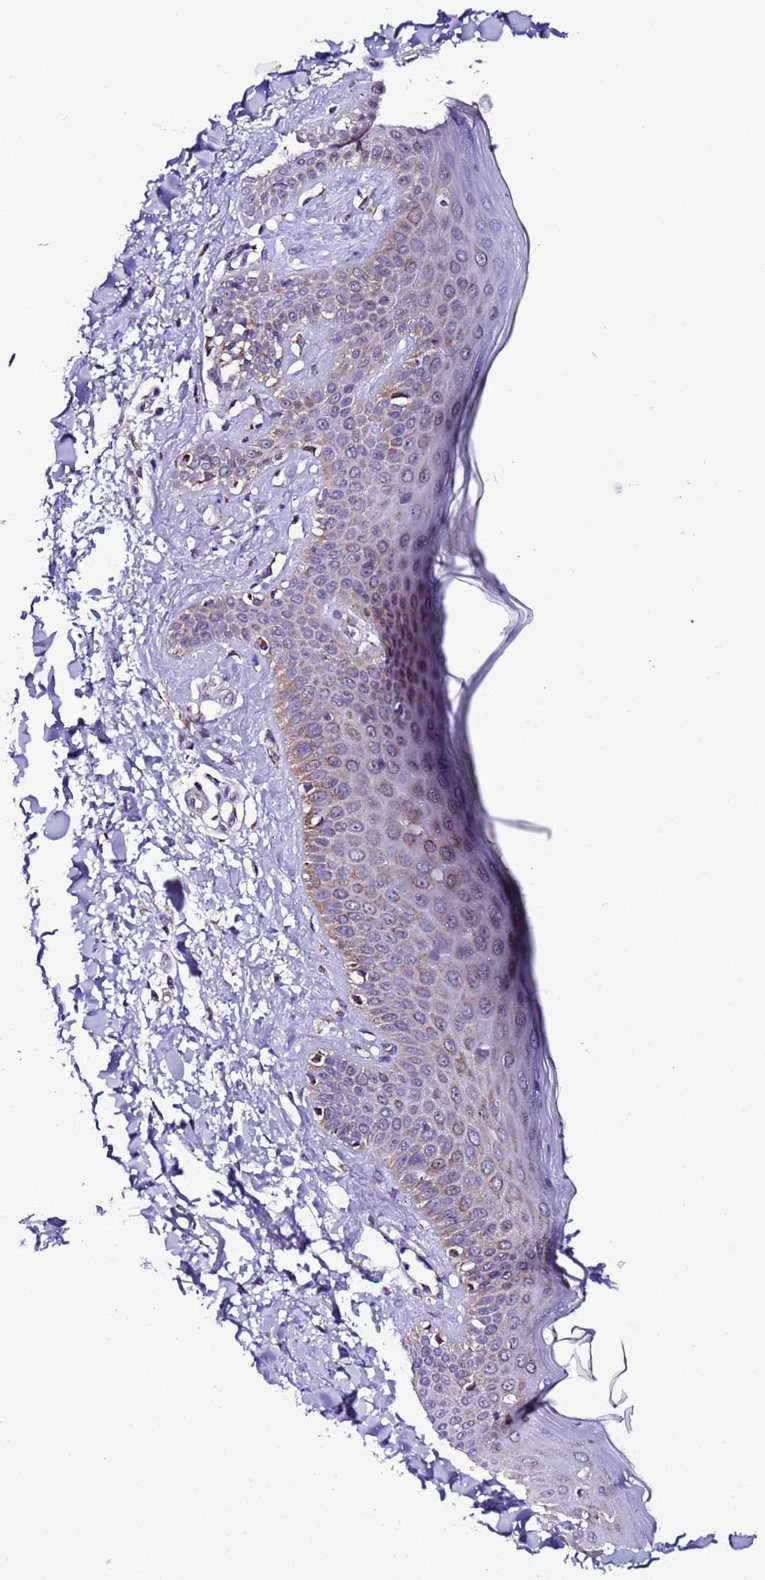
{"staining": {"intensity": "weak", "quantity": ">75%", "location": "cytoplasmic/membranous"}, "tissue": "skin", "cell_type": "Fibroblasts", "image_type": "normal", "snomed": [{"axis": "morphology", "description": "Normal tissue, NOS"}, {"axis": "topography", "description": "Skin"}], "caption": "Human skin stained with a brown dye displays weak cytoplasmic/membranous positive positivity in approximately >75% of fibroblasts.", "gene": "UEVLD", "patient": {"sex": "male", "age": 52}}